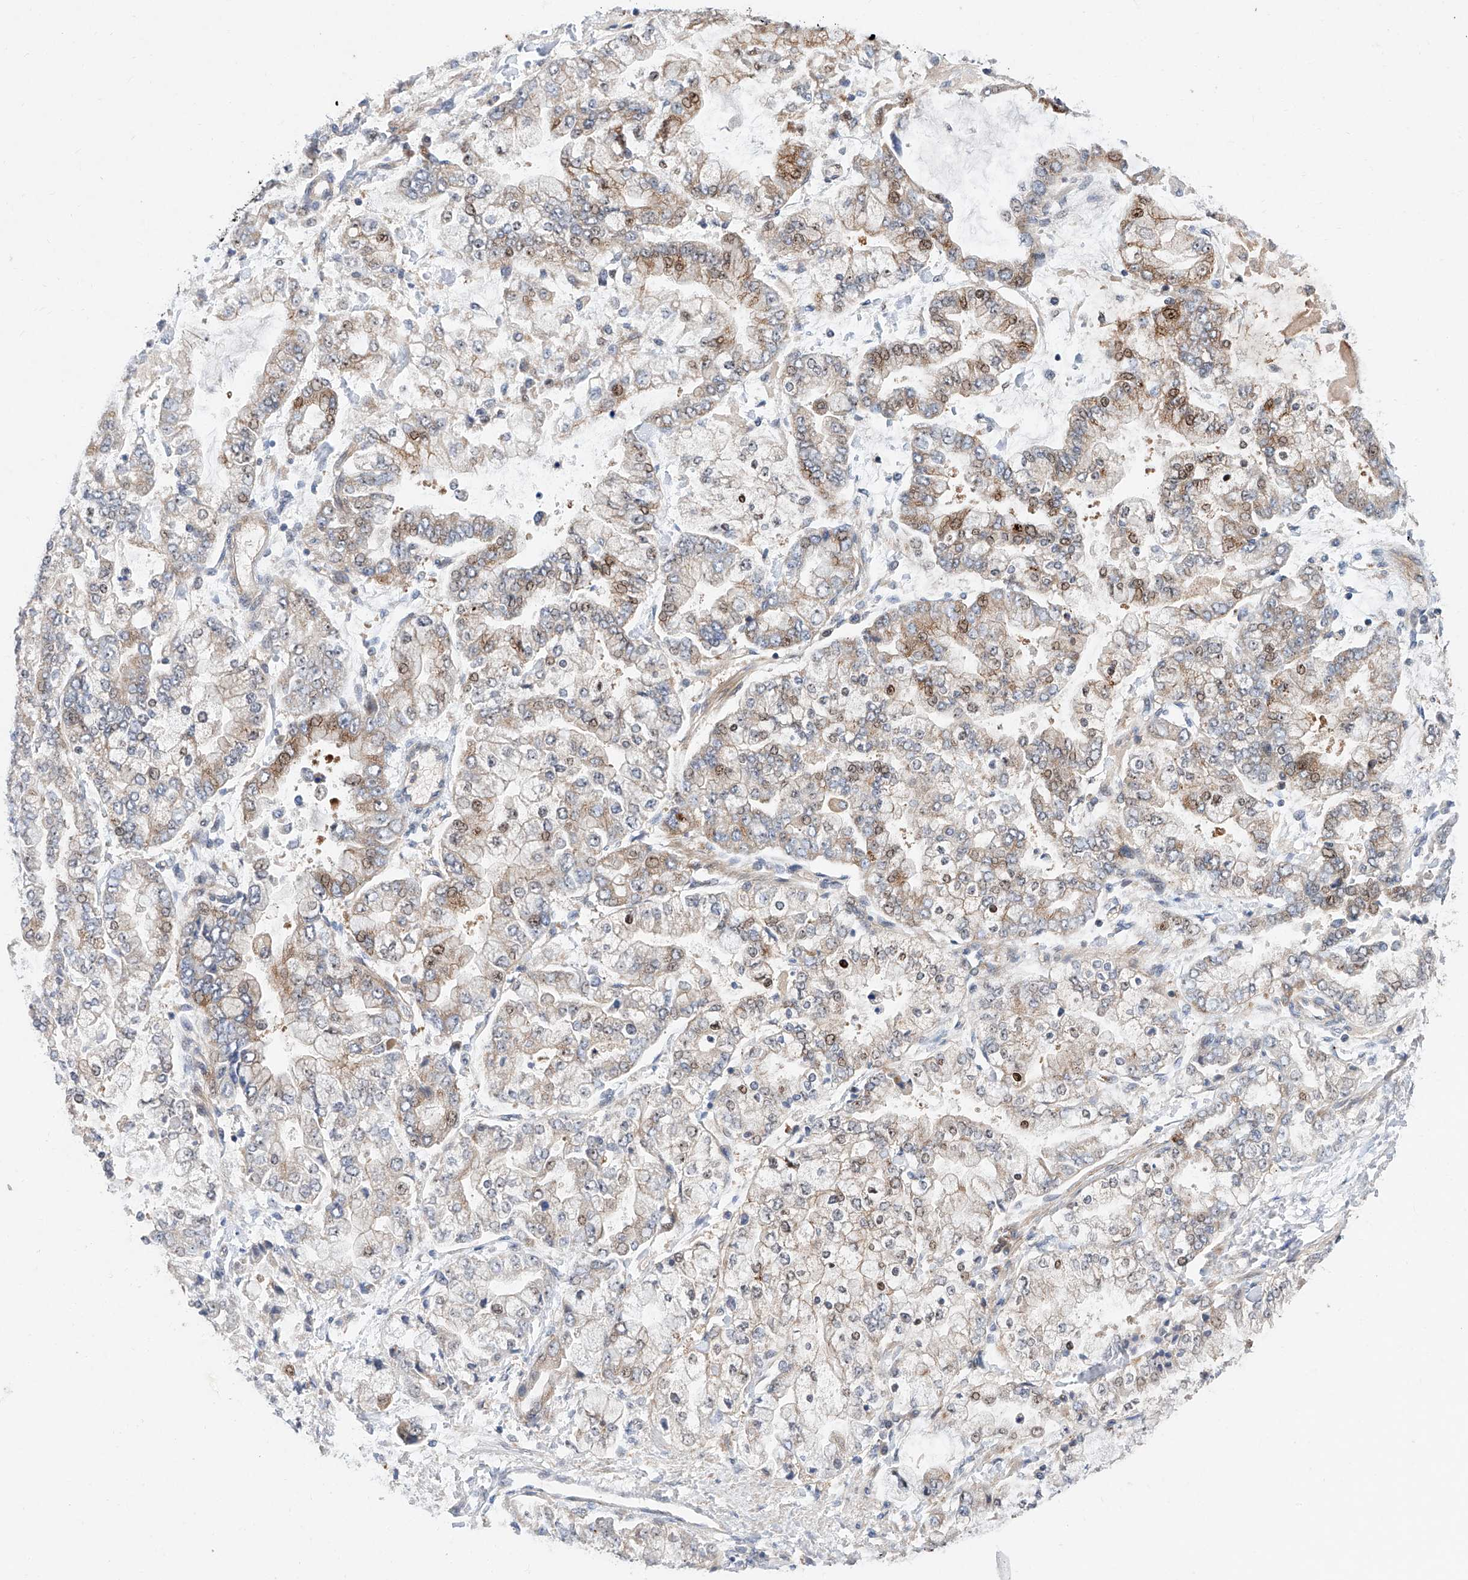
{"staining": {"intensity": "moderate", "quantity": "25%-75%", "location": "cytoplasmic/membranous,nuclear"}, "tissue": "stomach cancer", "cell_type": "Tumor cells", "image_type": "cancer", "snomed": [{"axis": "morphology", "description": "Normal tissue, NOS"}, {"axis": "morphology", "description": "Adenocarcinoma, NOS"}, {"axis": "topography", "description": "Stomach, upper"}, {"axis": "topography", "description": "Stomach"}], "caption": "Brown immunohistochemical staining in stomach cancer (adenocarcinoma) exhibits moderate cytoplasmic/membranous and nuclear expression in approximately 25%-75% of tumor cells. (IHC, brightfield microscopy, high magnification).", "gene": "FUCA2", "patient": {"sex": "male", "age": 76}}